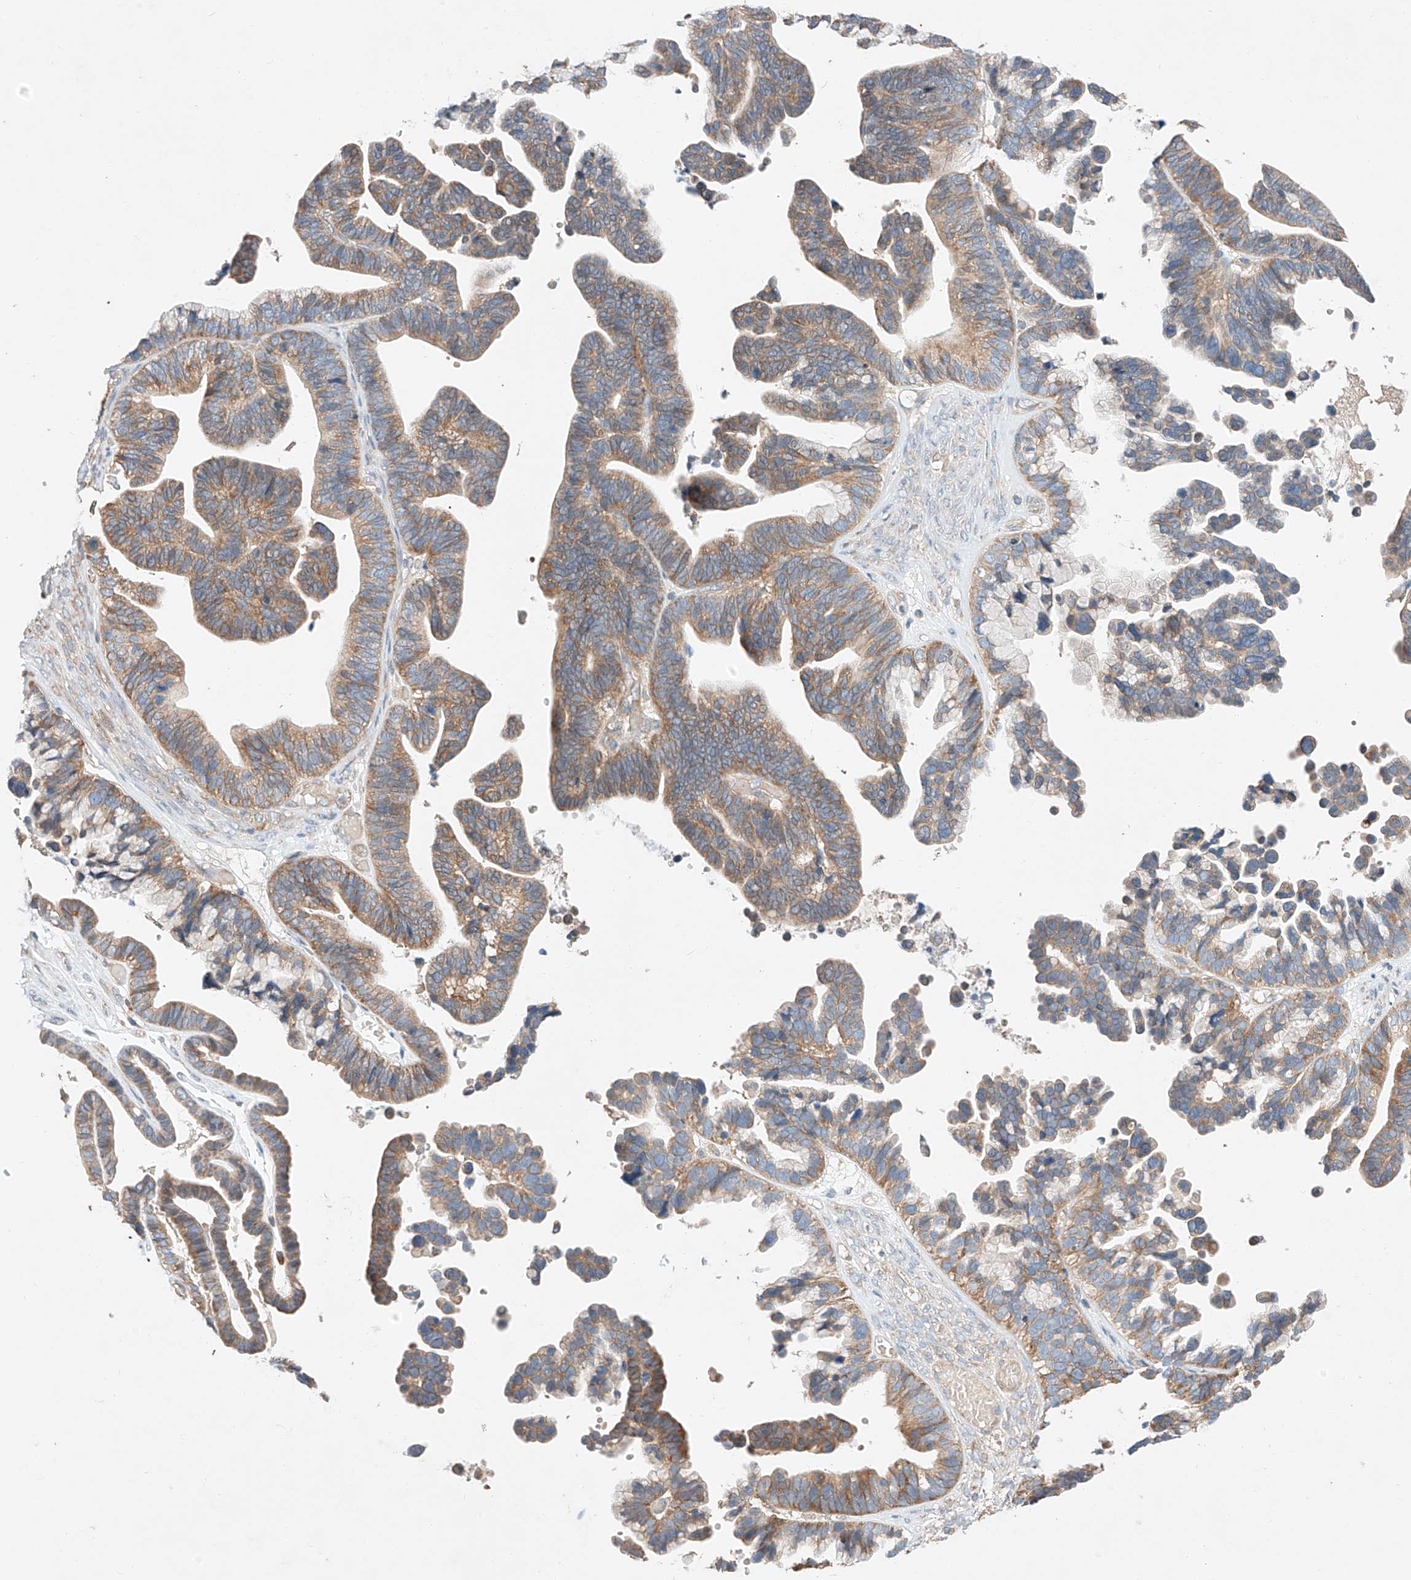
{"staining": {"intensity": "moderate", "quantity": ">75%", "location": "cytoplasmic/membranous"}, "tissue": "ovarian cancer", "cell_type": "Tumor cells", "image_type": "cancer", "snomed": [{"axis": "morphology", "description": "Cystadenocarcinoma, serous, NOS"}, {"axis": "topography", "description": "Ovary"}], "caption": "Ovarian cancer (serous cystadenocarcinoma) tissue reveals moderate cytoplasmic/membranous expression in approximately >75% of tumor cells, visualized by immunohistochemistry.", "gene": "C6orf118", "patient": {"sex": "female", "age": 56}}